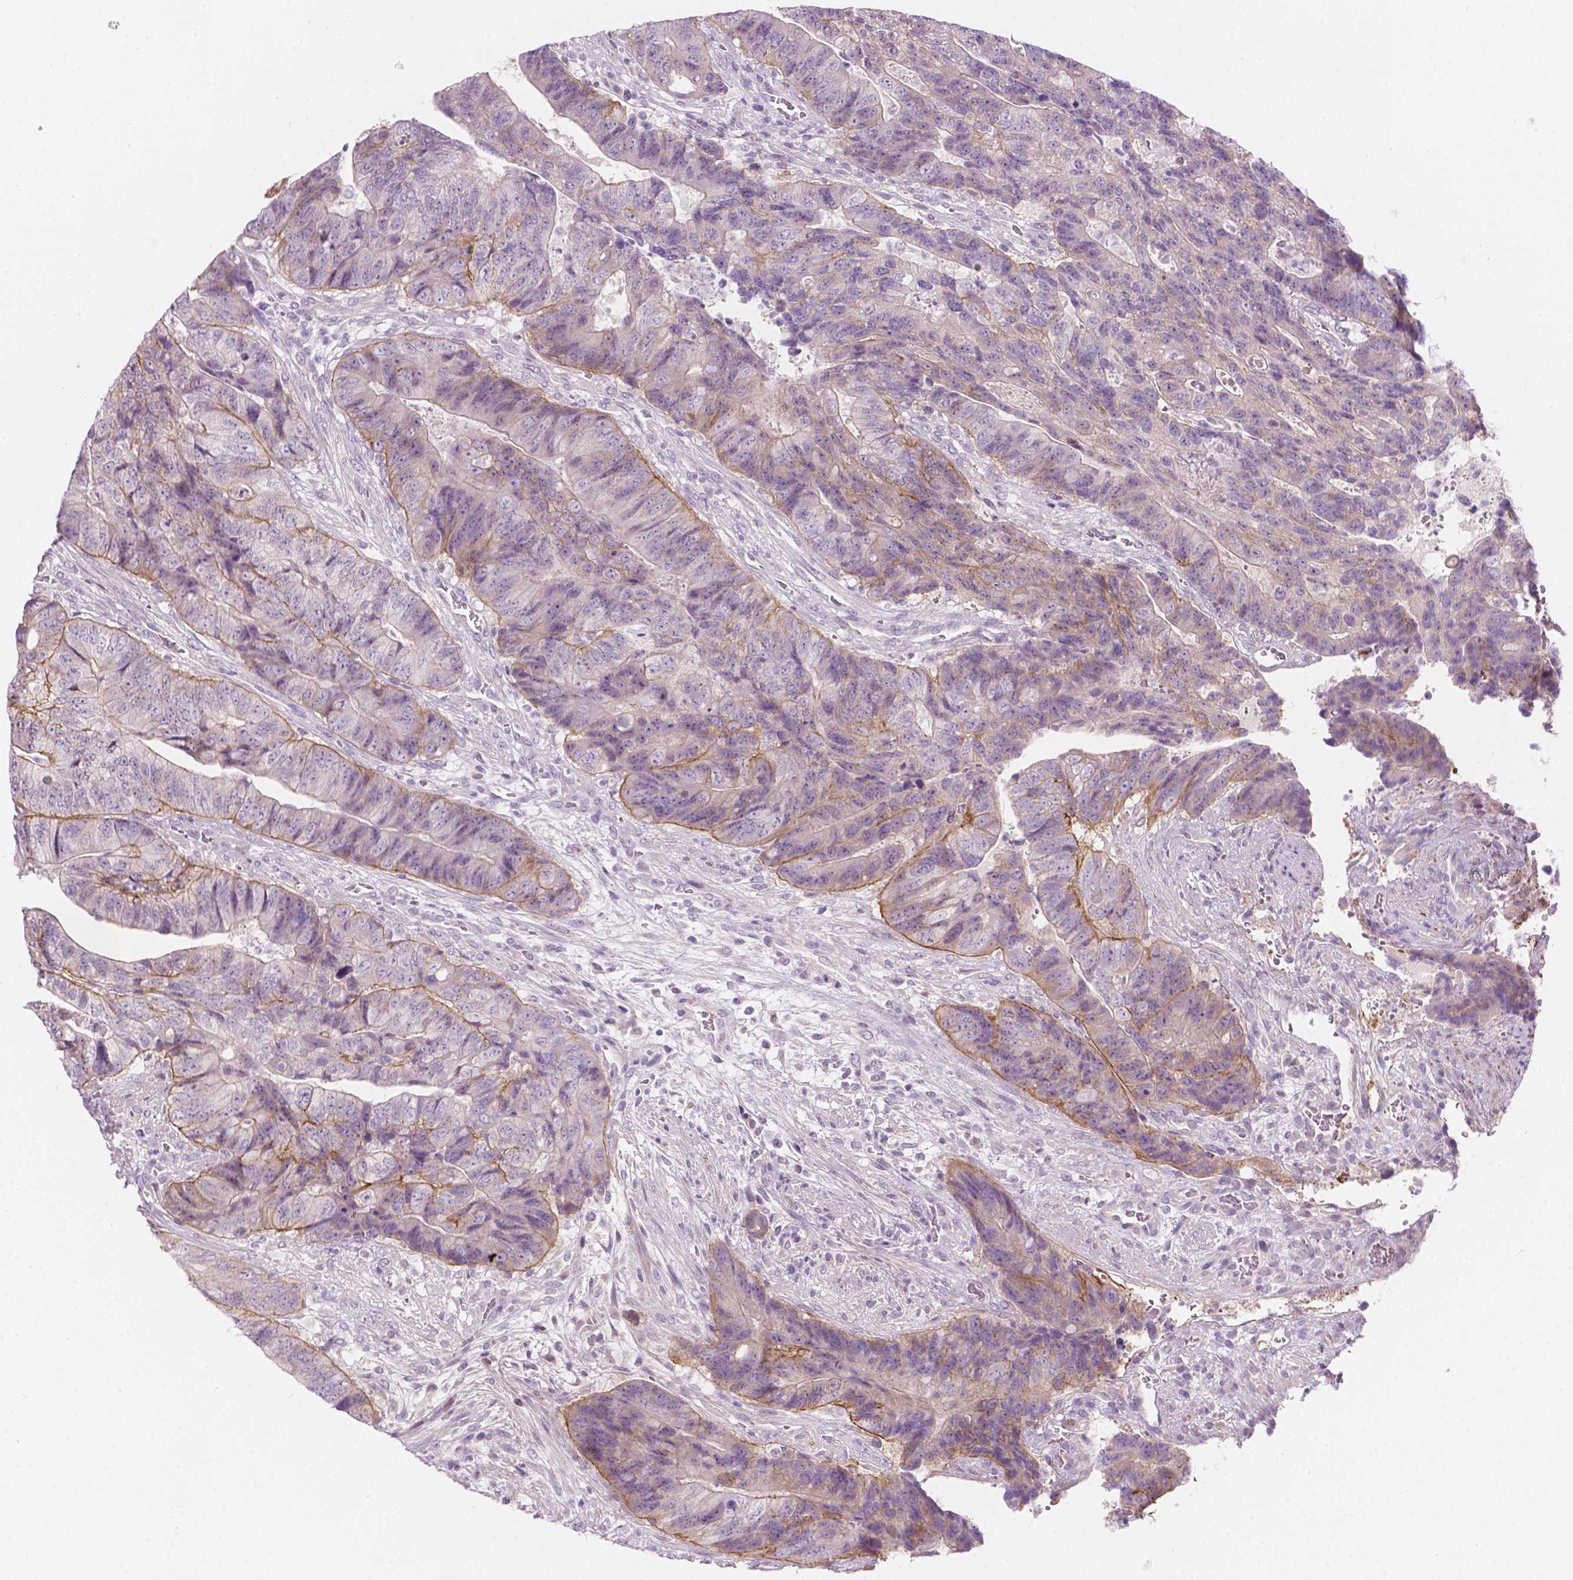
{"staining": {"intensity": "weak", "quantity": "<25%", "location": "cytoplasmic/membranous"}, "tissue": "colorectal cancer", "cell_type": "Tumor cells", "image_type": "cancer", "snomed": [{"axis": "morphology", "description": "Normal tissue, NOS"}, {"axis": "morphology", "description": "Adenocarcinoma, NOS"}, {"axis": "topography", "description": "Colon"}], "caption": "Tumor cells show no significant staining in colorectal adenocarcinoma.", "gene": "NOS1AP", "patient": {"sex": "female", "age": 48}}